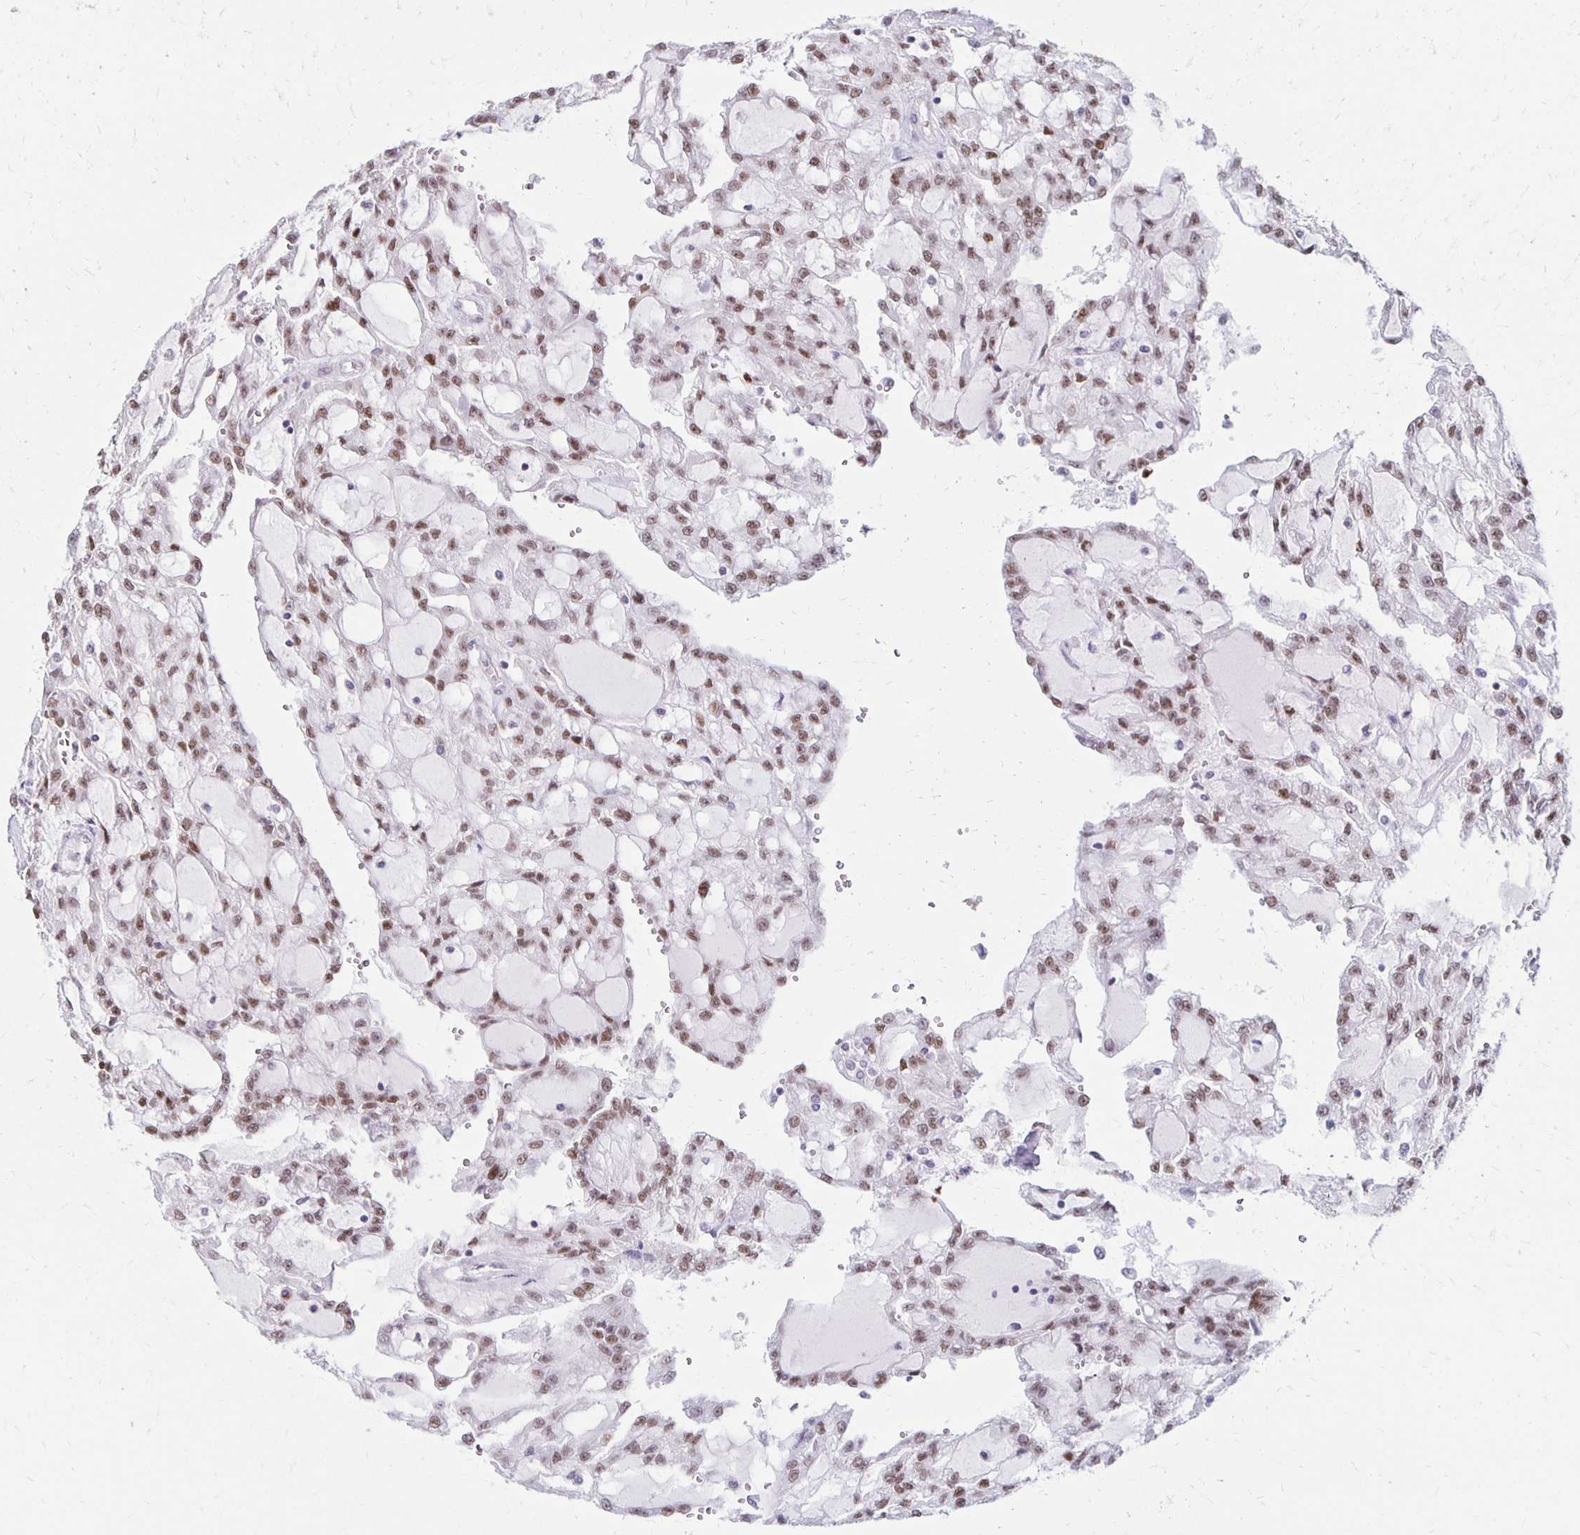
{"staining": {"intensity": "weak", "quantity": "25%-75%", "location": "nuclear"}, "tissue": "renal cancer", "cell_type": "Tumor cells", "image_type": "cancer", "snomed": [{"axis": "morphology", "description": "Adenocarcinoma, NOS"}, {"axis": "topography", "description": "Kidney"}], "caption": "High-magnification brightfield microscopy of renal cancer stained with DAB (brown) and counterstained with hematoxylin (blue). tumor cells exhibit weak nuclear expression is appreciated in approximately25%-75% of cells.", "gene": "DDB2", "patient": {"sex": "male", "age": 63}}